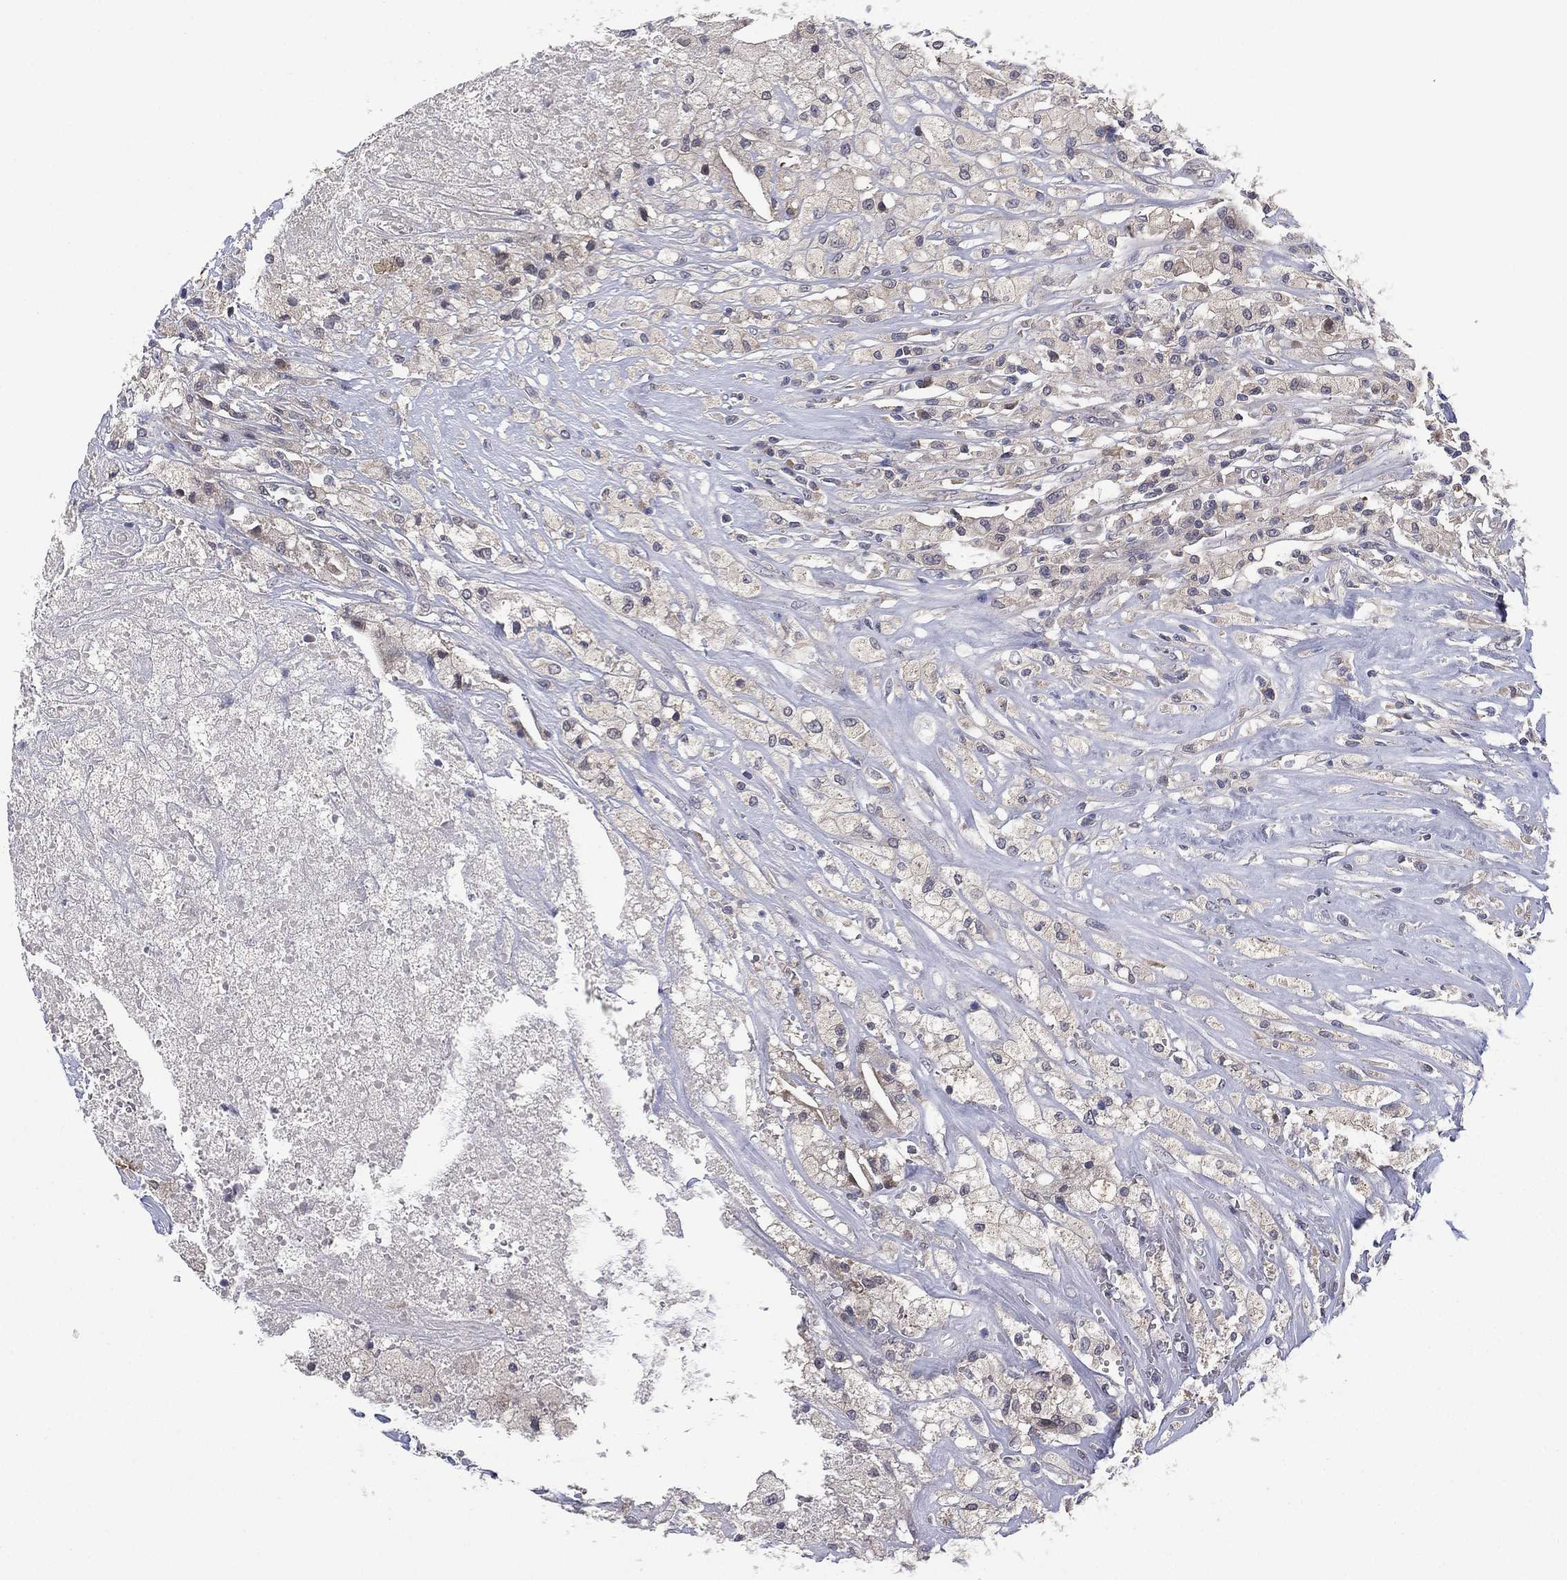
{"staining": {"intensity": "negative", "quantity": "none", "location": "none"}, "tissue": "testis cancer", "cell_type": "Tumor cells", "image_type": "cancer", "snomed": [{"axis": "morphology", "description": "Necrosis, NOS"}, {"axis": "morphology", "description": "Carcinoma, Embryonal, NOS"}, {"axis": "topography", "description": "Testis"}], "caption": "Immunohistochemistry of human testis embryonal carcinoma reveals no positivity in tumor cells.", "gene": "MPP7", "patient": {"sex": "male", "age": 19}}